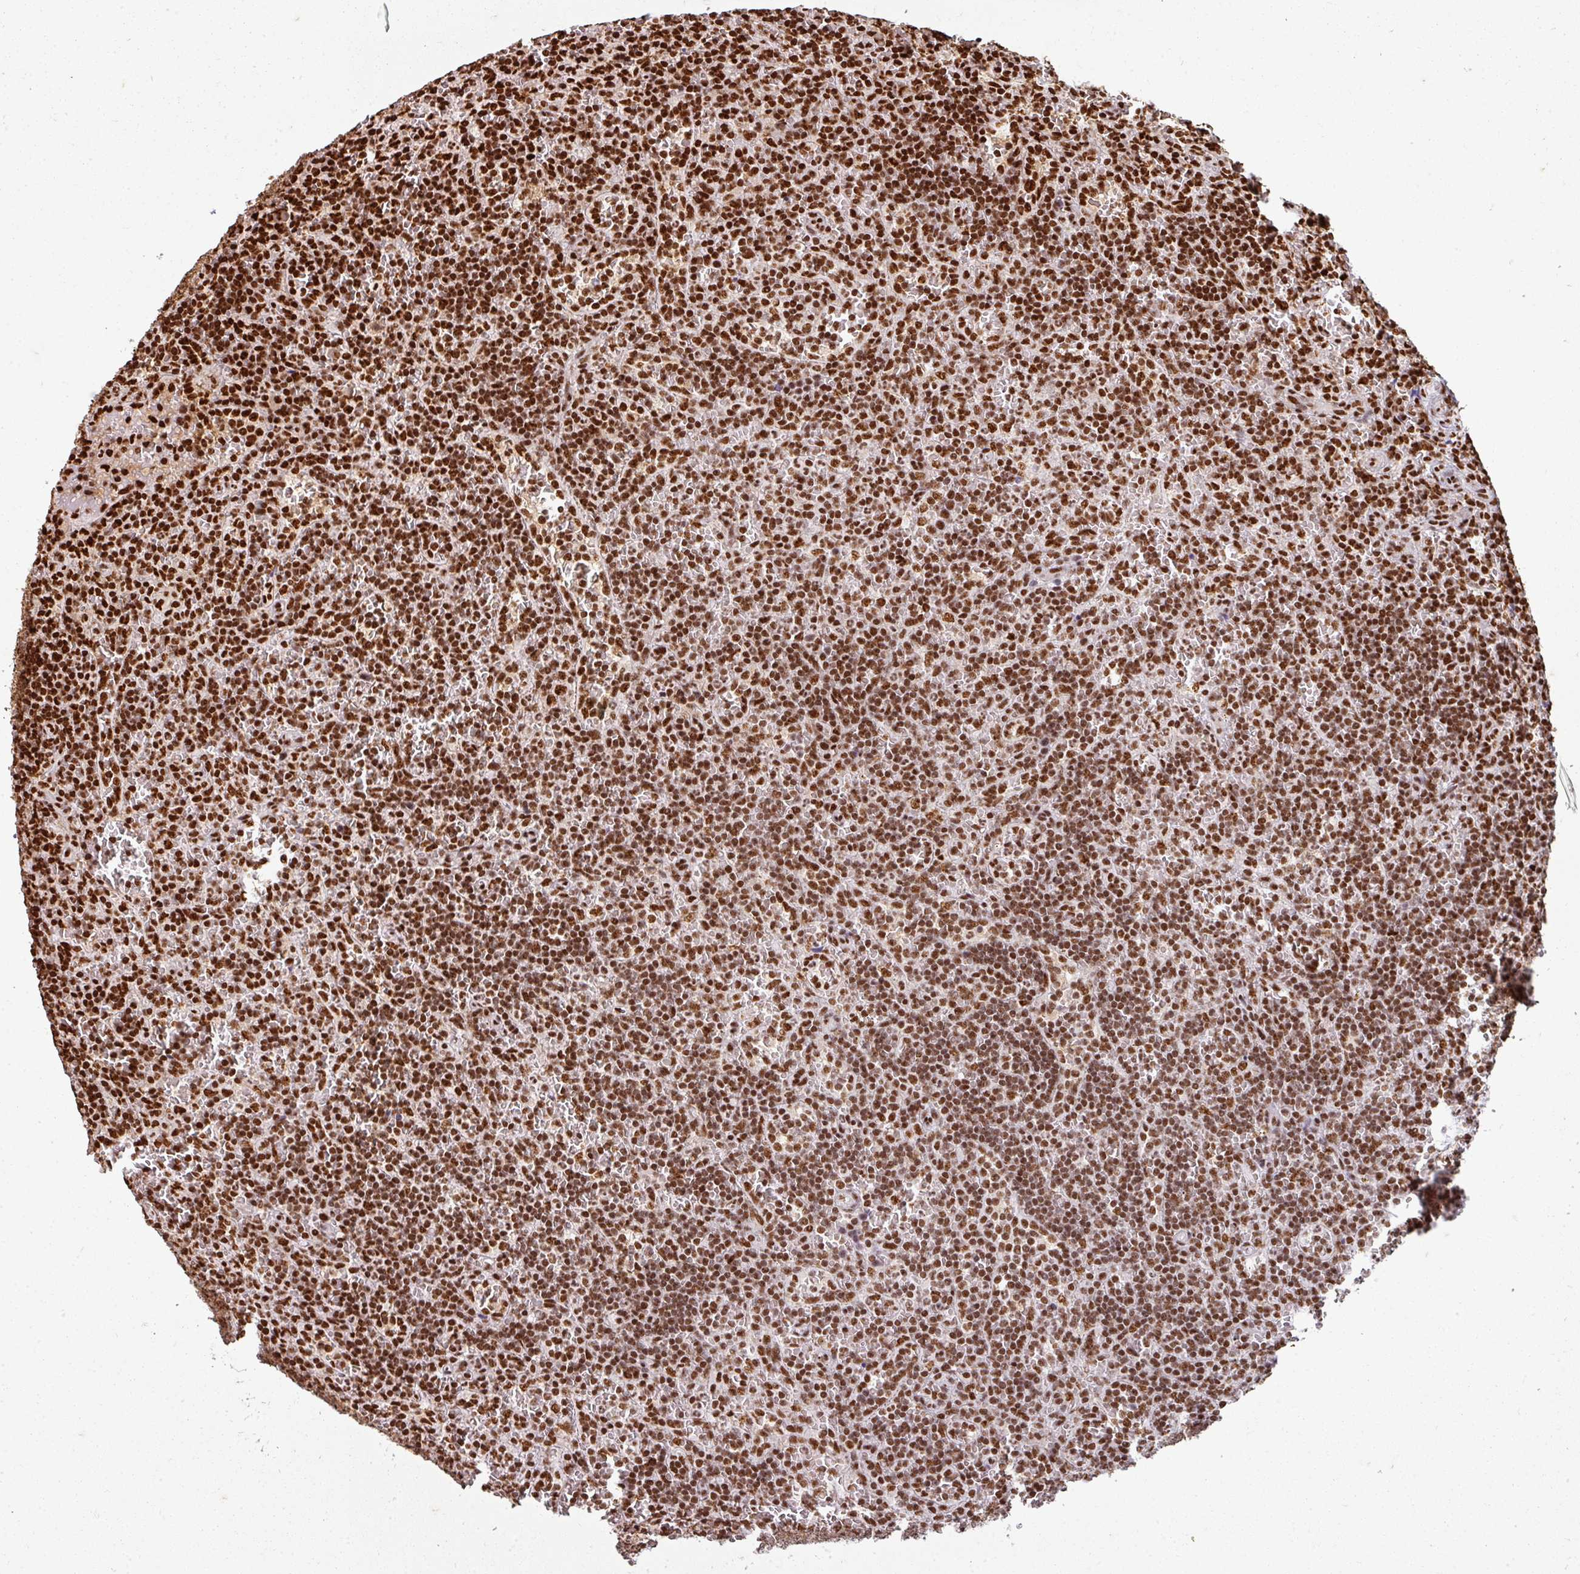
{"staining": {"intensity": "strong", "quantity": ">75%", "location": "nuclear"}, "tissue": "lymphoma", "cell_type": "Tumor cells", "image_type": "cancer", "snomed": [{"axis": "morphology", "description": "Malignant lymphoma, non-Hodgkin's type, Low grade"}, {"axis": "topography", "description": "Spleen"}], "caption": "Immunohistochemistry micrograph of neoplastic tissue: lymphoma stained using immunohistochemistry (IHC) displays high levels of strong protein expression localized specifically in the nuclear of tumor cells, appearing as a nuclear brown color.", "gene": "SIK3", "patient": {"sex": "male", "age": 73}}